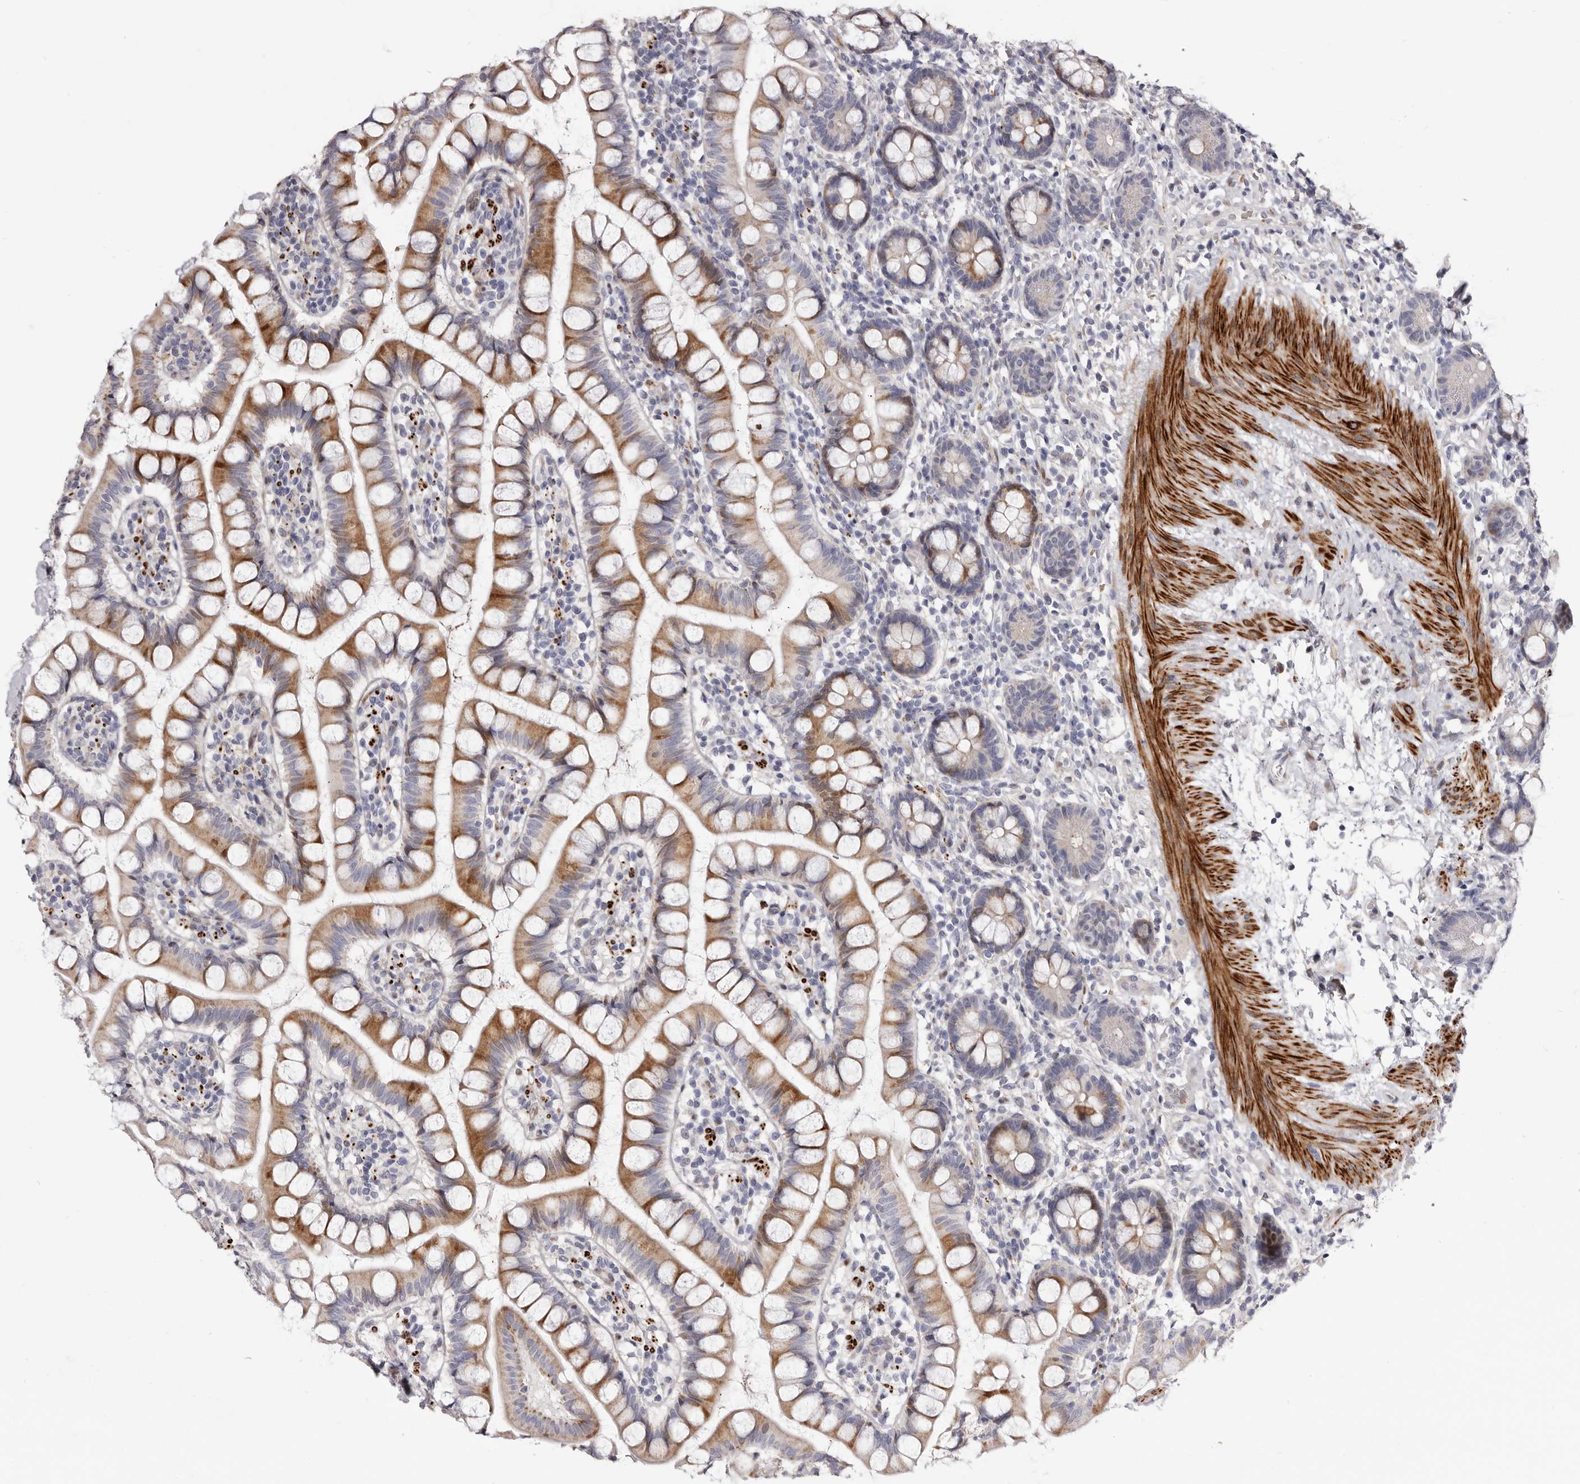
{"staining": {"intensity": "moderate", "quantity": ">75%", "location": "cytoplasmic/membranous"}, "tissue": "small intestine", "cell_type": "Glandular cells", "image_type": "normal", "snomed": [{"axis": "morphology", "description": "Normal tissue, NOS"}, {"axis": "topography", "description": "Small intestine"}], "caption": "DAB (3,3'-diaminobenzidine) immunohistochemical staining of benign human small intestine shows moderate cytoplasmic/membranous protein staining in about >75% of glandular cells. (DAB (3,3'-diaminobenzidine) IHC, brown staining for protein, blue staining for nuclei).", "gene": "AIDA", "patient": {"sex": "female", "age": 84}}